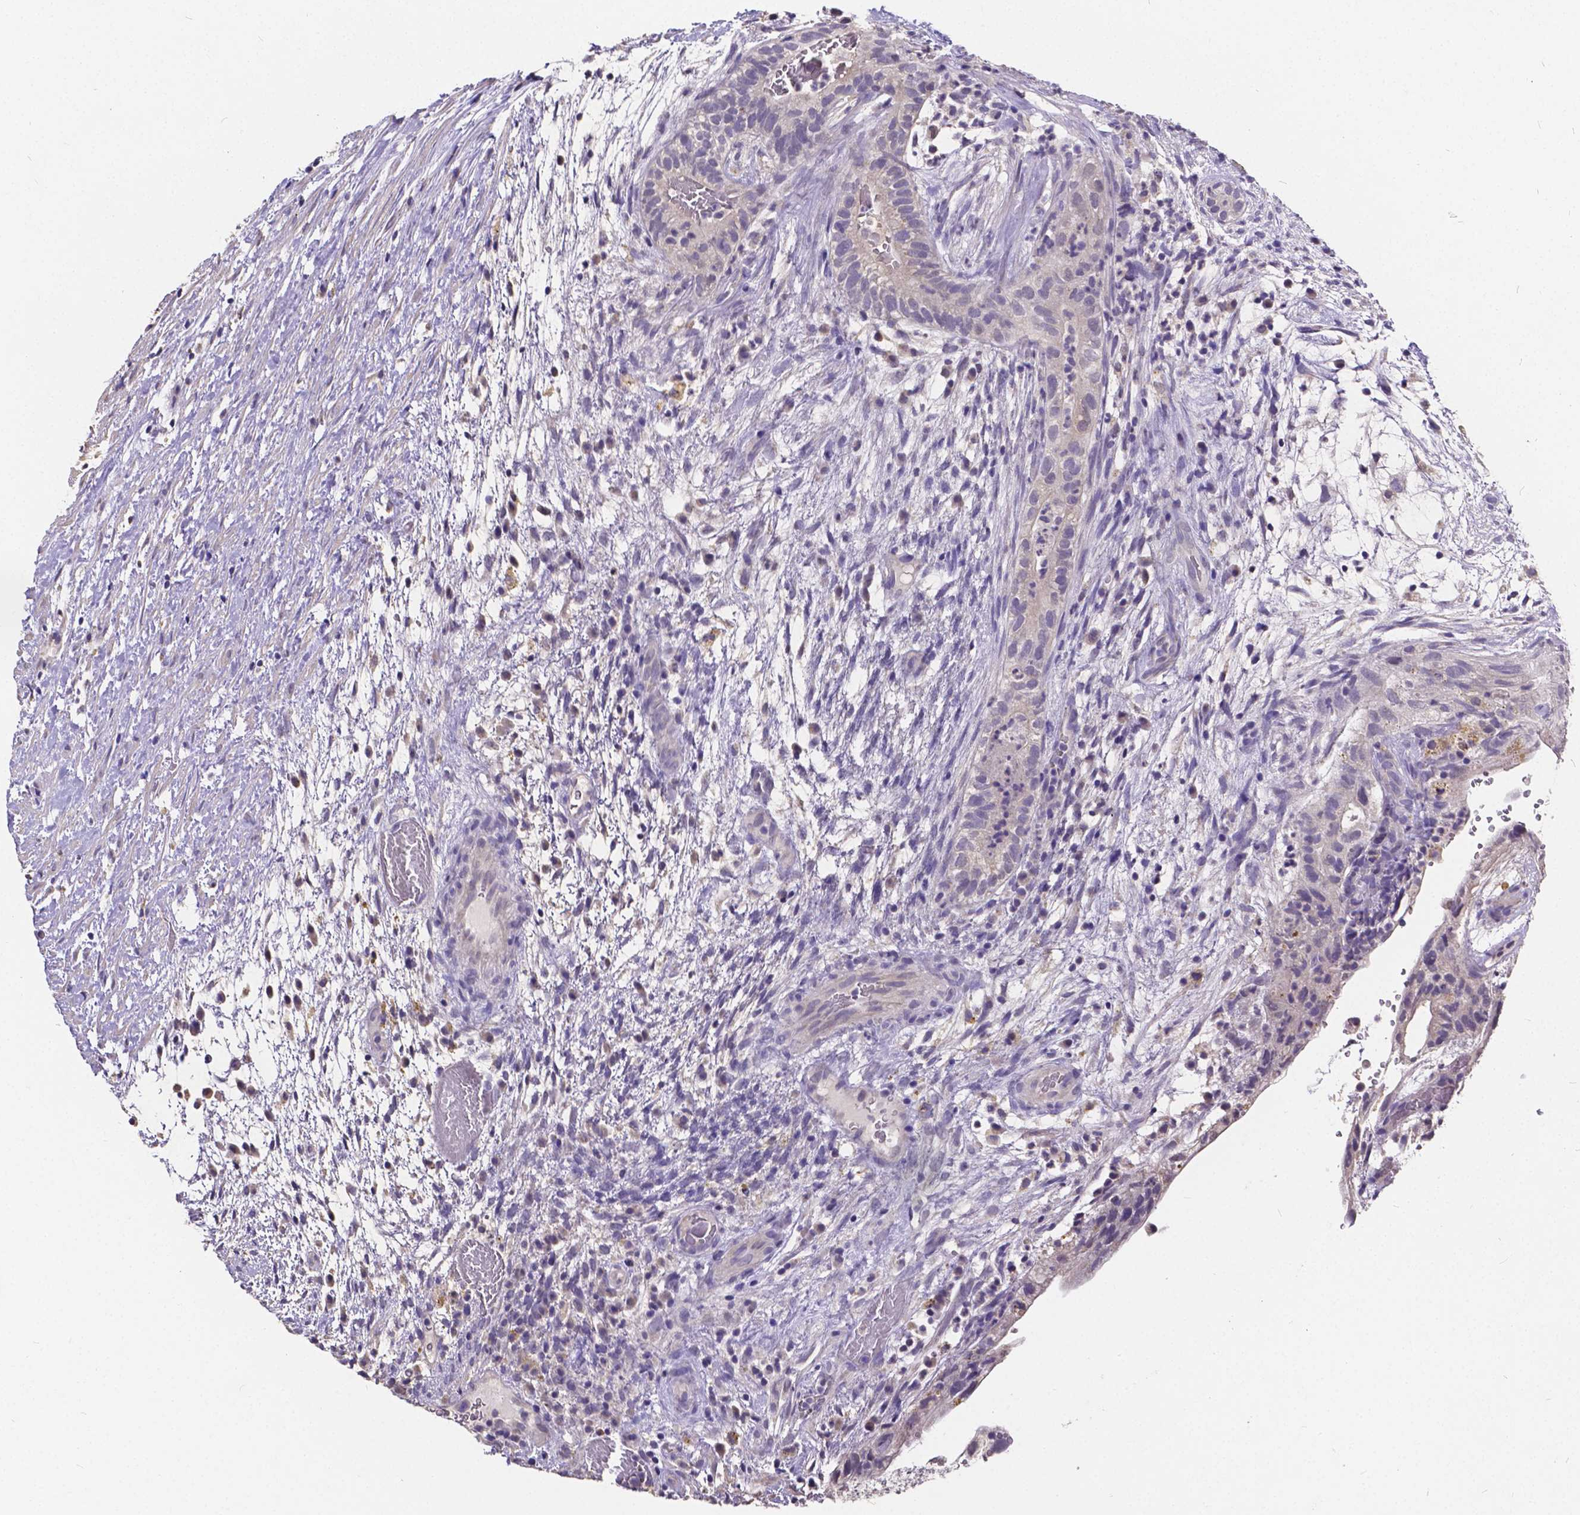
{"staining": {"intensity": "negative", "quantity": "none", "location": "none"}, "tissue": "testis cancer", "cell_type": "Tumor cells", "image_type": "cancer", "snomed": [{"axis": "morphology", "description": "Normal tissue, NOS"}, {"axis": "morphology", "description": "Carcinoma, Embryonal, NOS"}, {"axis": "topography", "description": "Testis"}], "caption": "Tumor cells show no significant protein staining in embryonal carcinoma (testis). (DAB (3,3'-diaminobenzidine) IHC visualized using brightfield microscopy, high magnification).", "gene": "CTNNA2", "patient": {"sex": "male", "age": 32}}